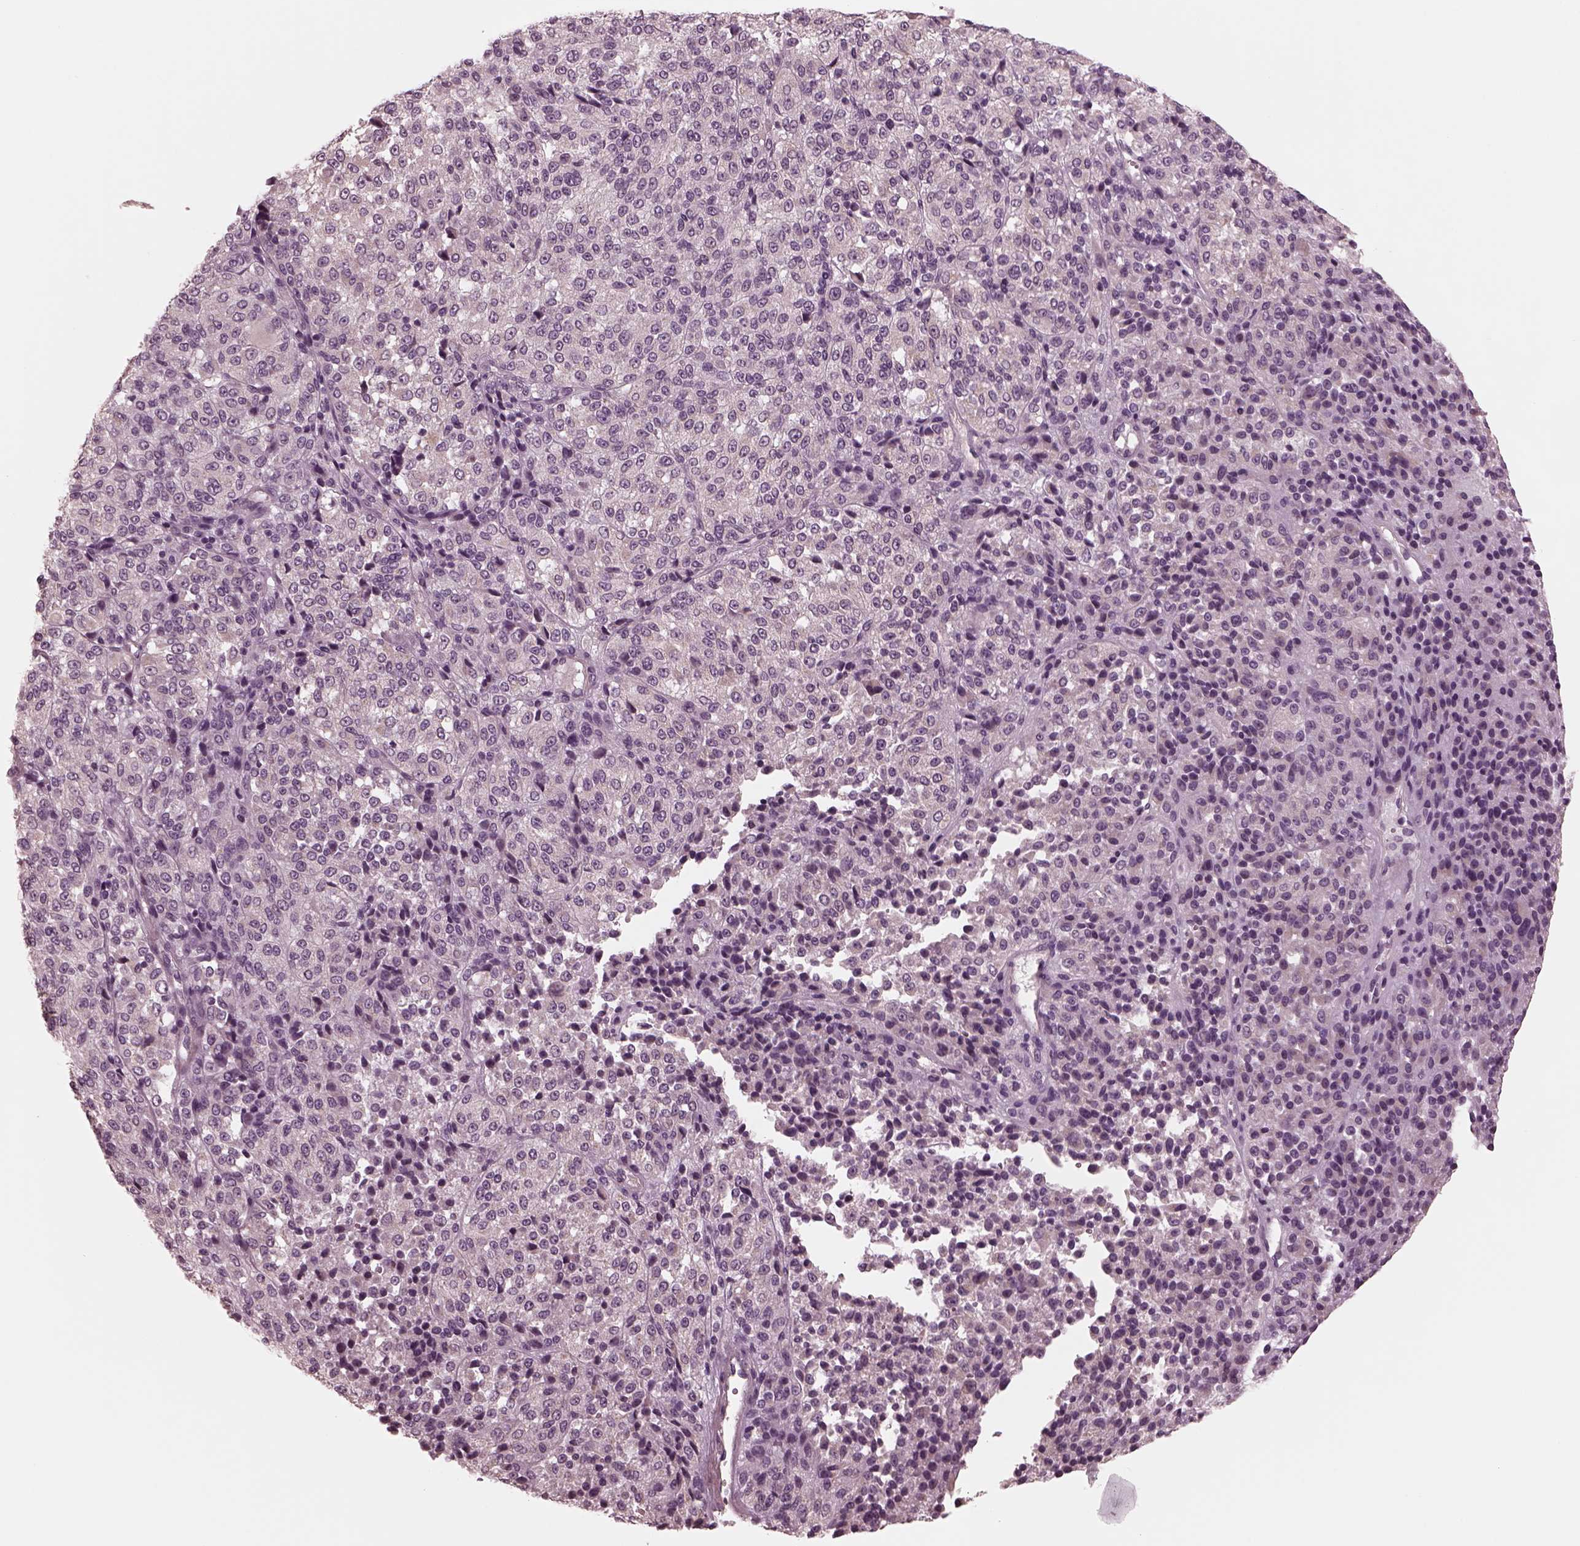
{"staining": {"intensity": "negative", "quantity": "none", "location": "none"}, "tissue": "melanoma", "cell_type": "Tumor cells", "image_type": "cancer", "snomed": [{"axis": "morphology", "description": "Malignant melanoma, Metastatic site"}, {"axis": "topography", "description": "Brain"}], "caption": "An immunohistochemistry image of melanoma is shown. There is no staining in tumor cells of melanoma.", "gene": "KIF6", "patient": {"sex": "female", "age": 56}}